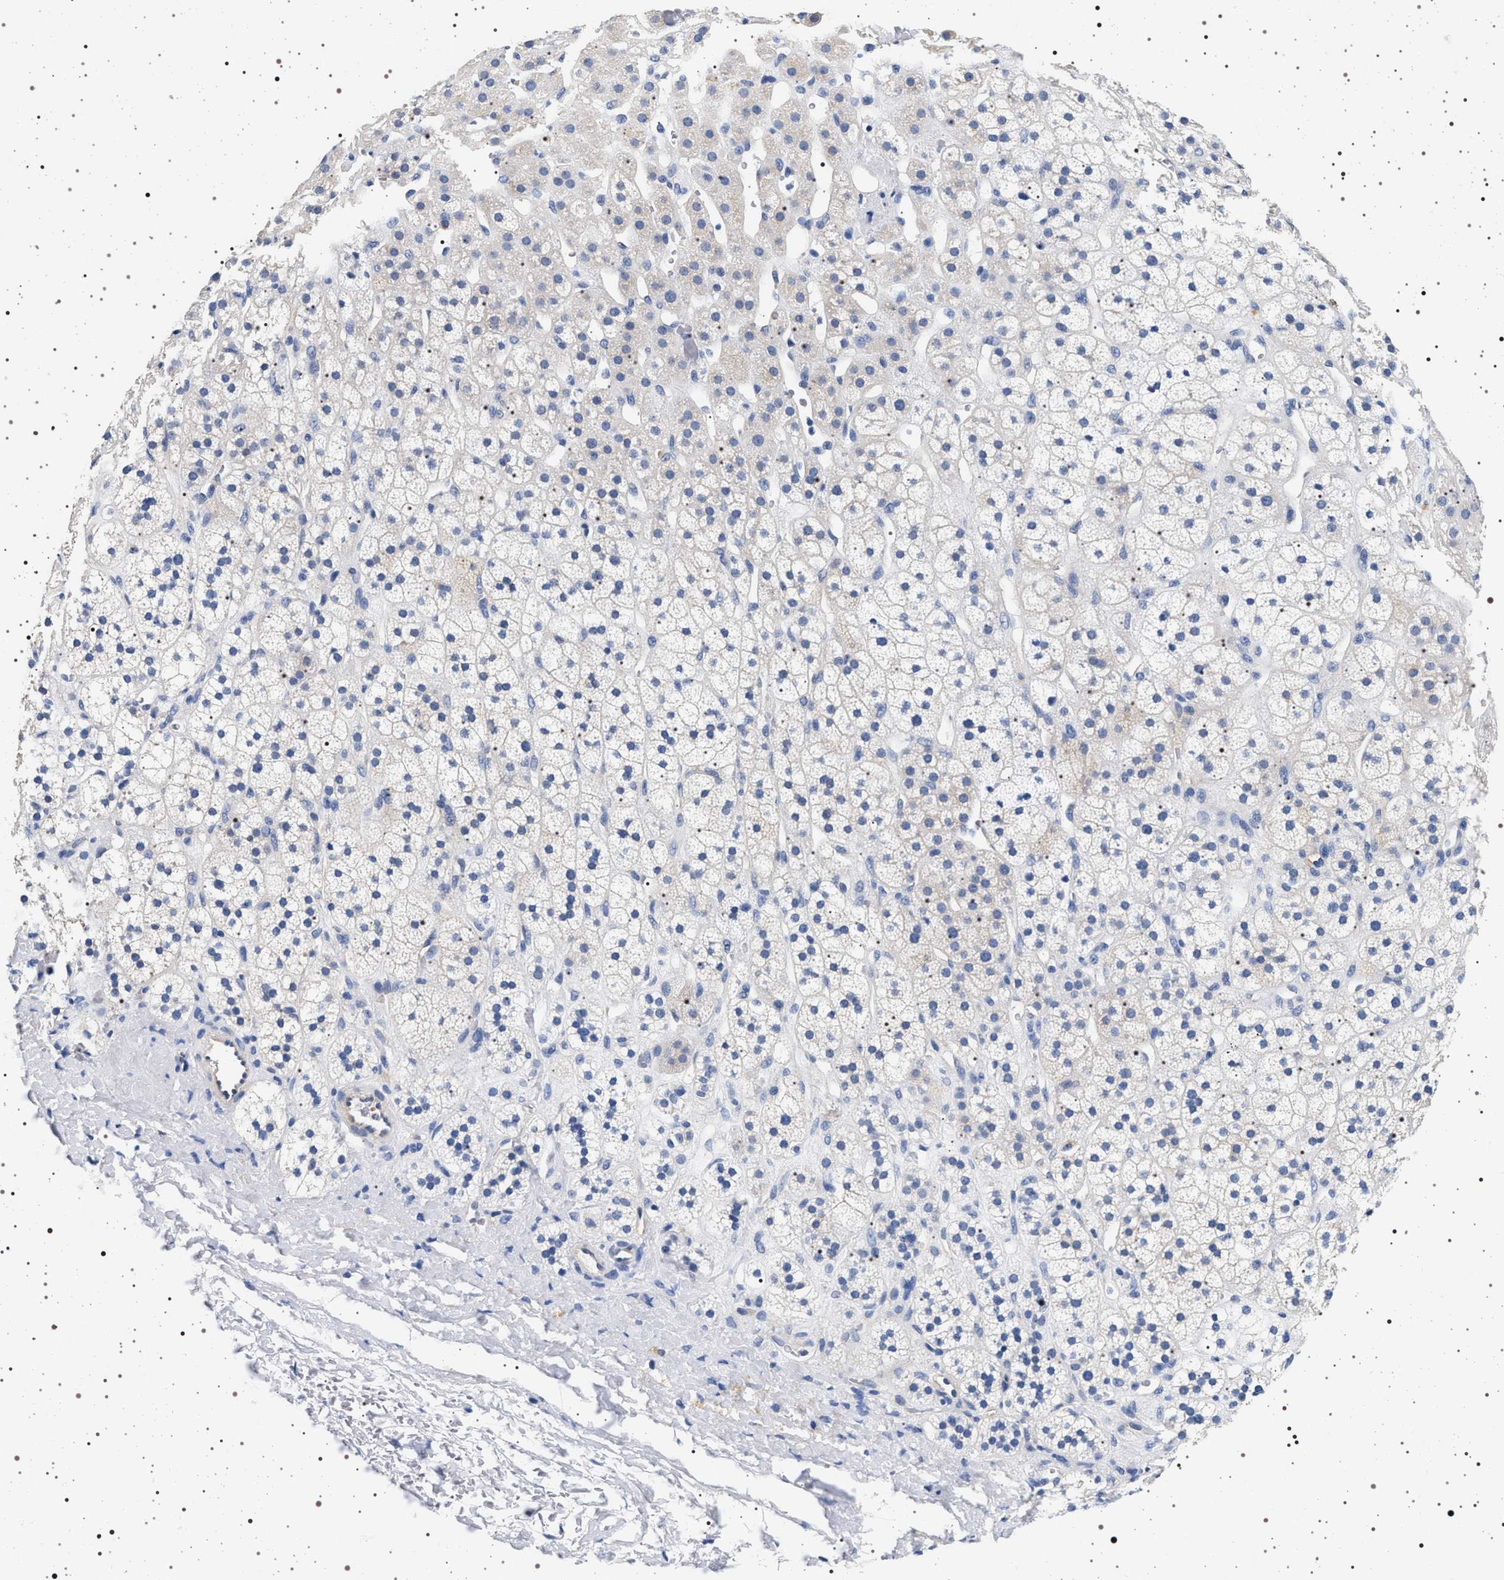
{"staining": {"intensity": "negative", "quantity": "none", "location": "none"}, "tissue": "adrenal gland", "cell_type": "Glandular cells", "image_type": "normal", "snomed": [{"axis": "morphology", "description": "Normal tissue, NOS"}, {"axis": "topography", "description": "Adrenal gland"}], "caption": "This photomicrograph is of normal adrenal gland stained with immunohistochemistry to label a protein in brown with the nuclei are counter-stained blue. There is no staining in glandular cells. The staining was performed using DAB to visualize the protein expression in brown, while the nuclei were stained in blue with hematoxylin (Magnification: 20x).", "gene": "HSD17B1", "patient": {"sex": "male", "age": 56}}